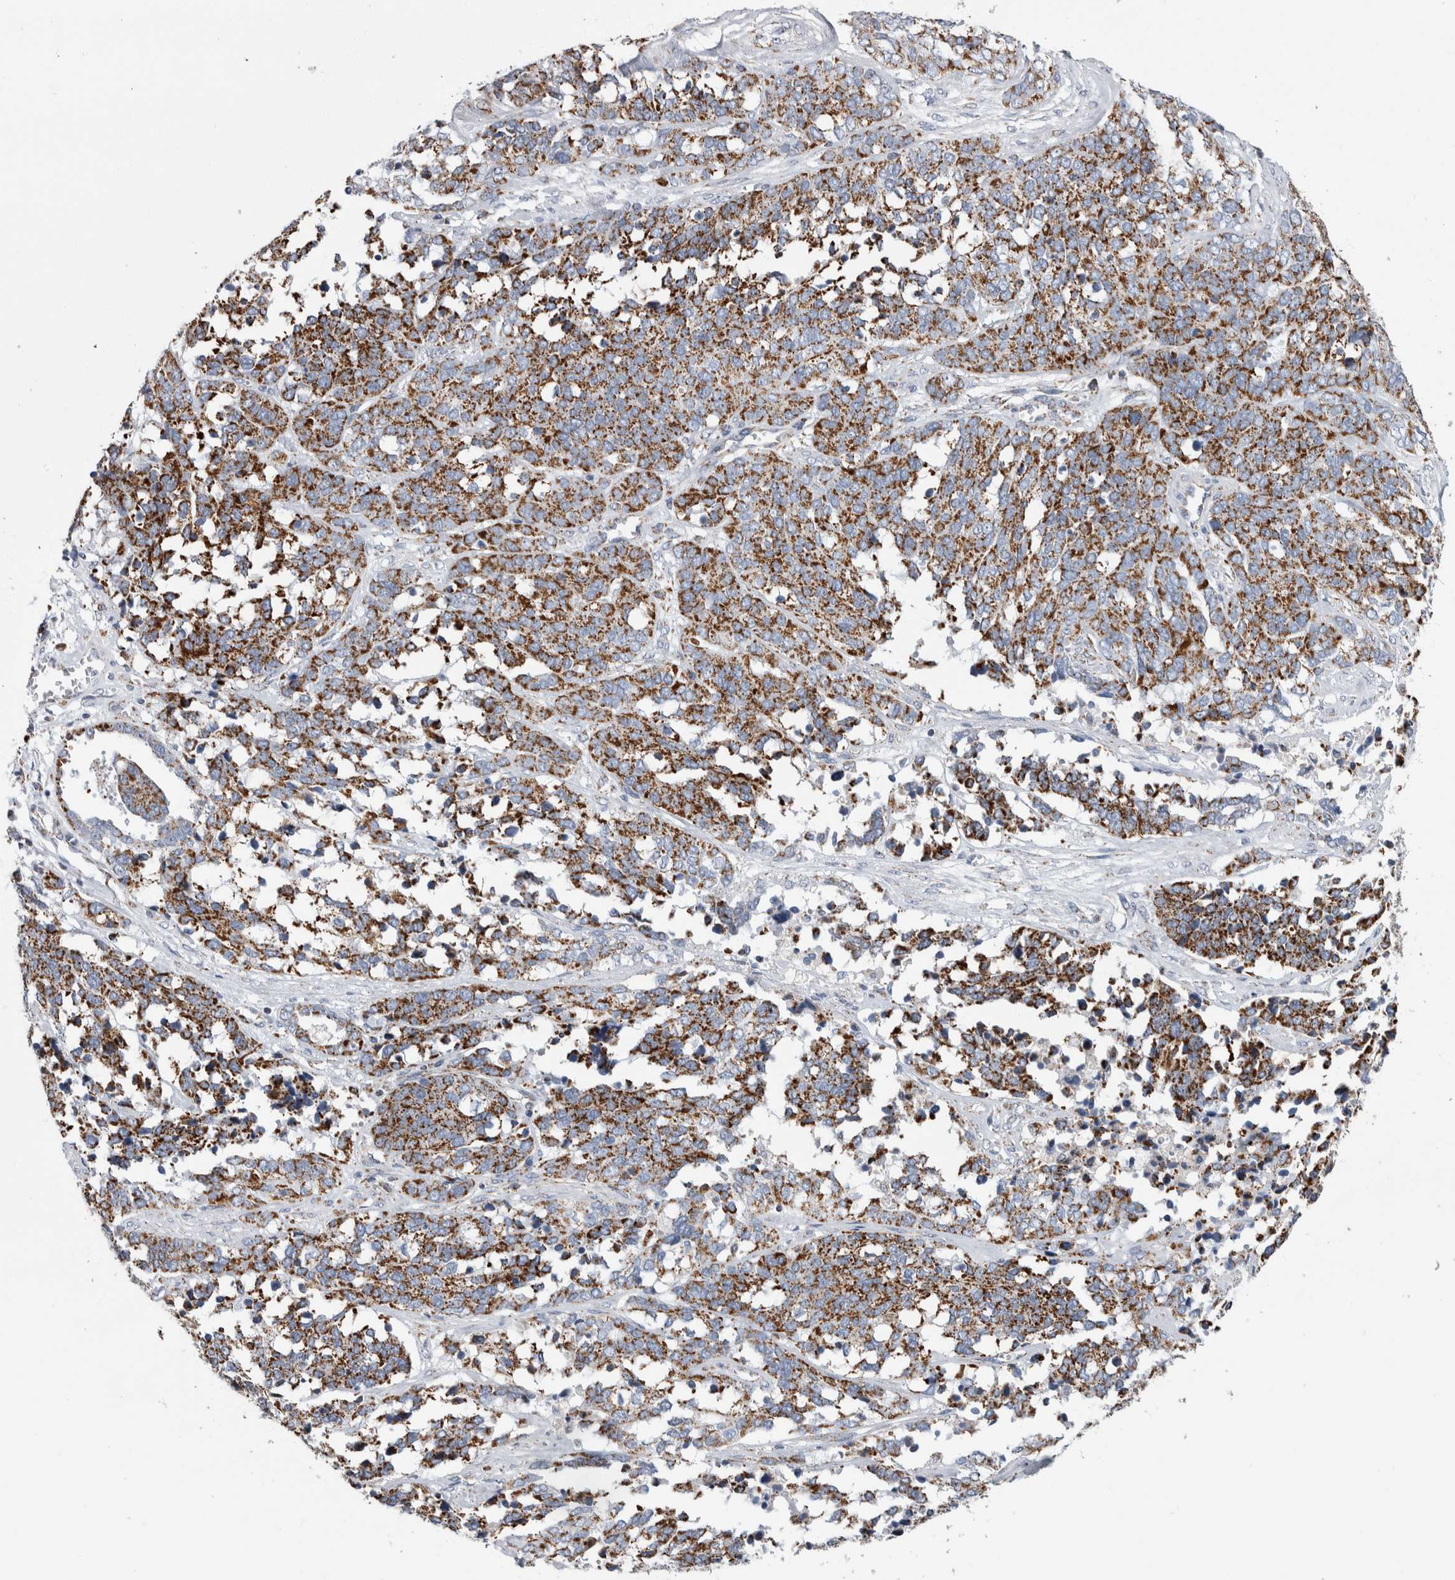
{"staining": {"intensity": "moderate", "quantity": ">75%", "location": "cytoplasmic/membranous"}, "tissue": "ovarian cancer", "cell_type": "Tumor cells", "image_type": "cancer", "snomed": [{"axis": "morphology", "description": "Cystadenocarcinoma, serous, NOS"}, {"axis": "topography", "description": "Ovary"}], "caption": "Immunohistochemical staining of serous cystadenocarcinoma (ovarian) displays medium levels of moderate cytoplasmic/membranous staining in approximately >75% of tumor cells.", "gene": "ETFA", "patient": {"sex": "female", "age": 44}}